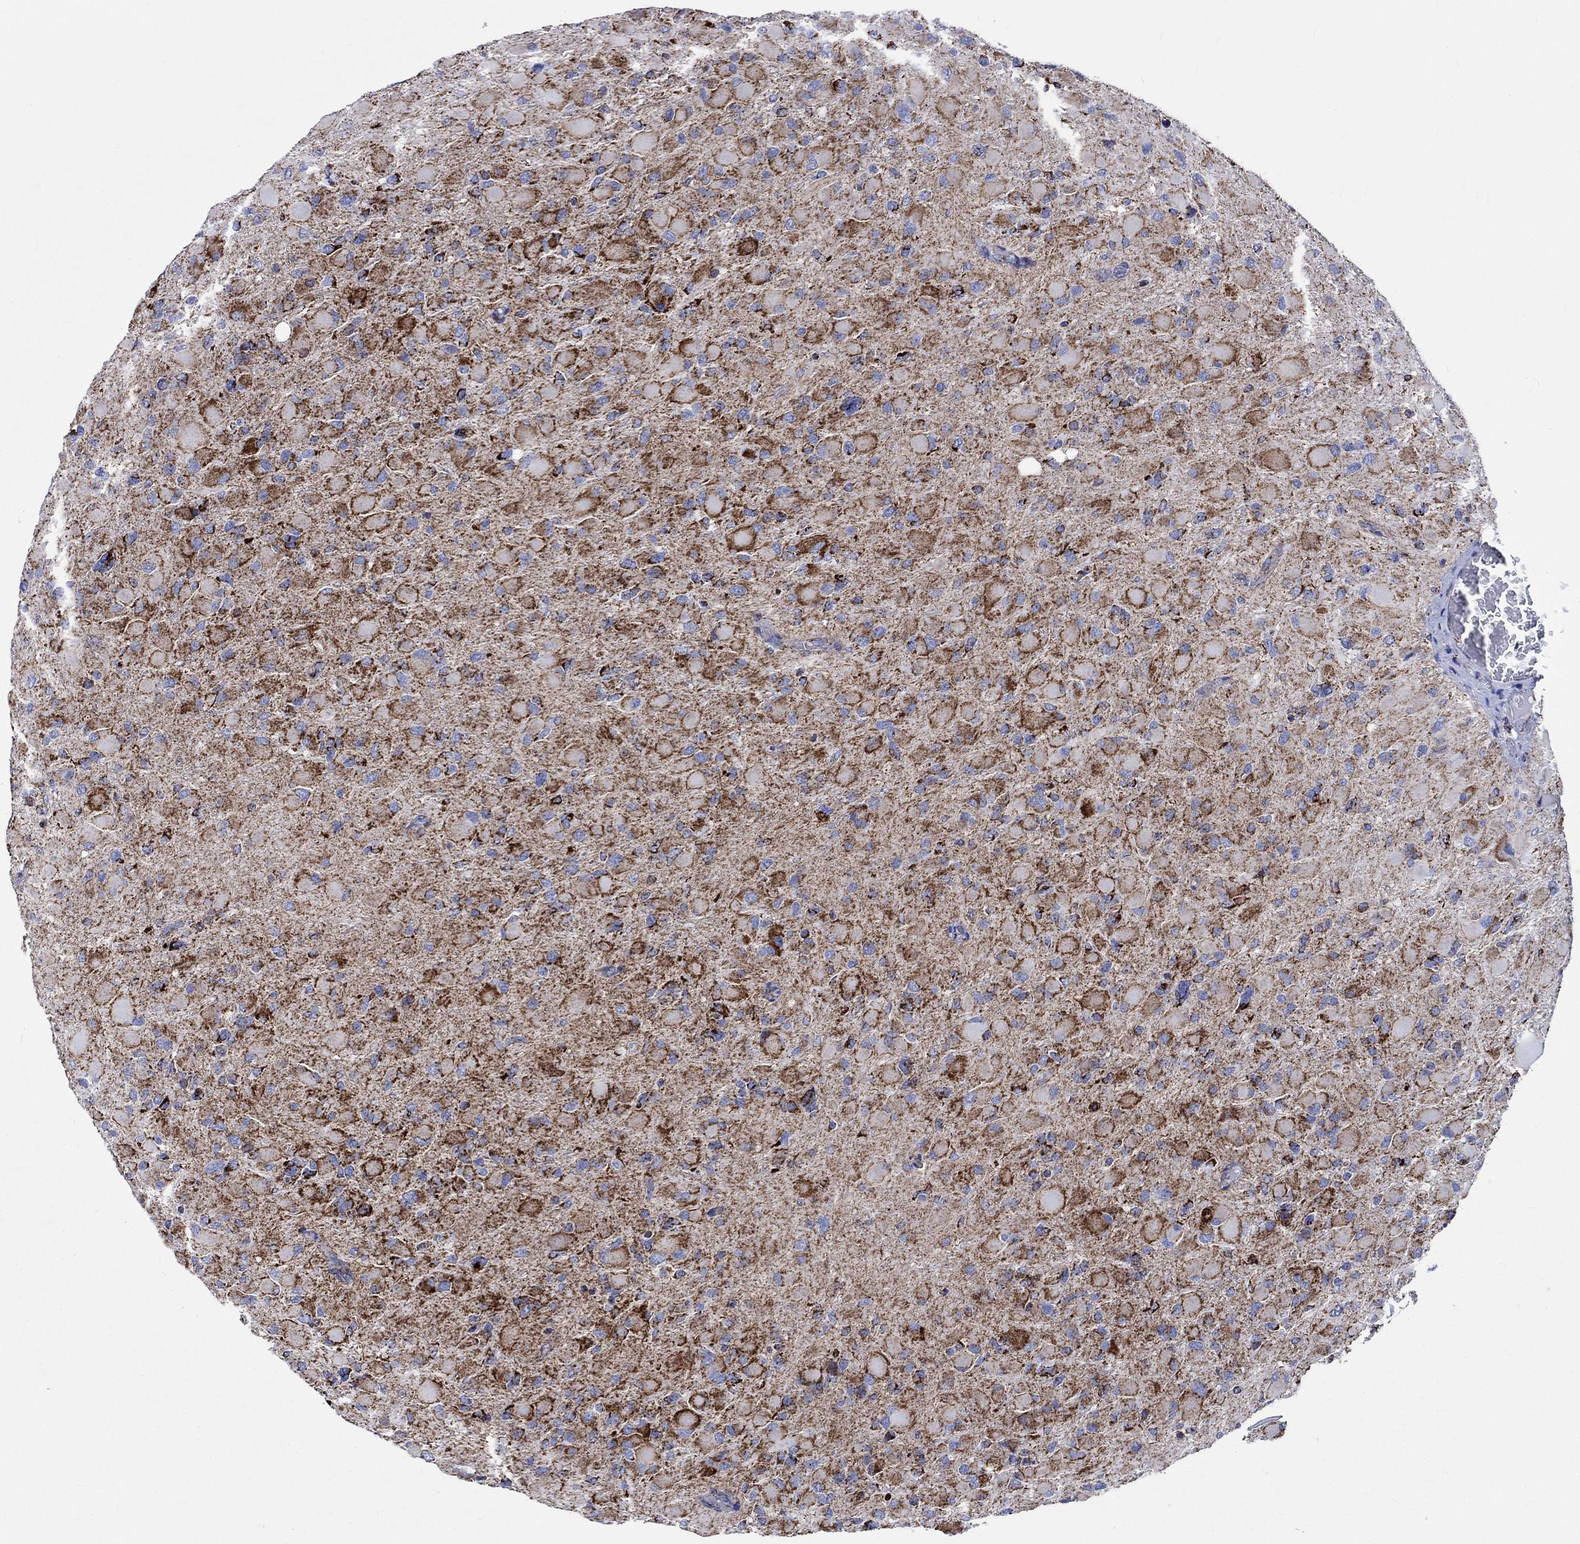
{"staining": {"intensity": "strong", "quantity": ">75%", "location": "cytoplasmic/membranous"}, "tissue": "glioma", "cell_type": "Tumor cells", "image_type": "cancer", "snomed": [{"axis": "morphology", "description": "Glioma, malignant, High grade"}, {"axis": "topography", "description": "Cerebral cortex"}], "caption": "Immunohistochemical staining of malignant glioma (high-grade) exhibits strong cytoplasmic/membranous protein expression in about >75% of tumor cells.", "gene": "RCE1", "patient": {"sex": "female", "age": 36}}